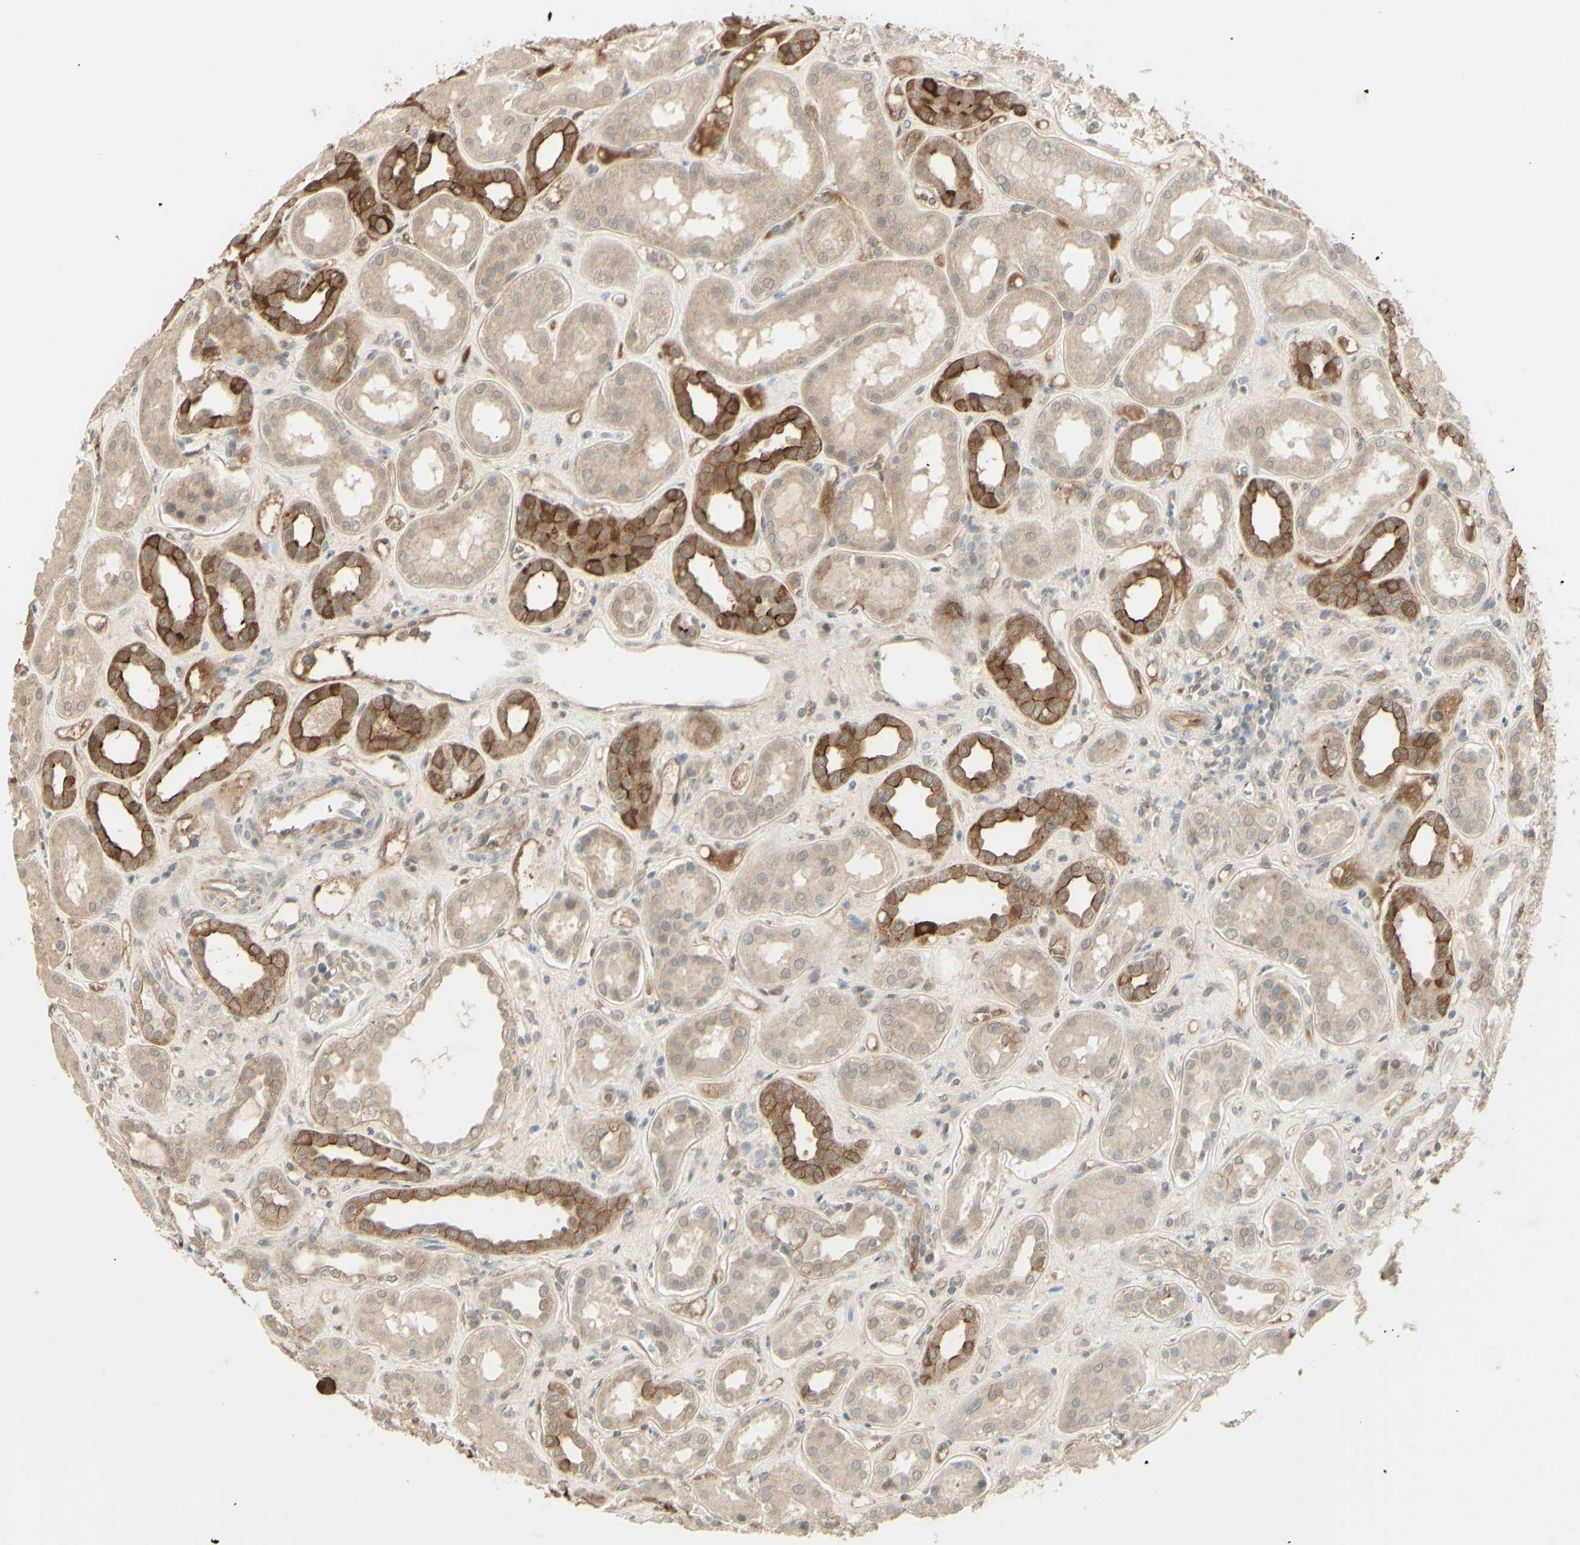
{"staining": {"intensity": "weak", "quantity": "<25%", "location": "cytoplasmic/membranous"}, "tissue": "kidney", "cell_type": "Cells in glomeruli", "image_type": "normal", "snomed": [{"axis": "morphology", "description": "Normal tissue, NOS"}, {"axis": "topography", "description": "Kidney"}], "caption": "Immunohistochemistry (IHC) of unremarkable human kidney reveals no staining in cells in glomeruli.", "gene": "ANGPT2", "patient": {"sex": "male", "age": 59}}